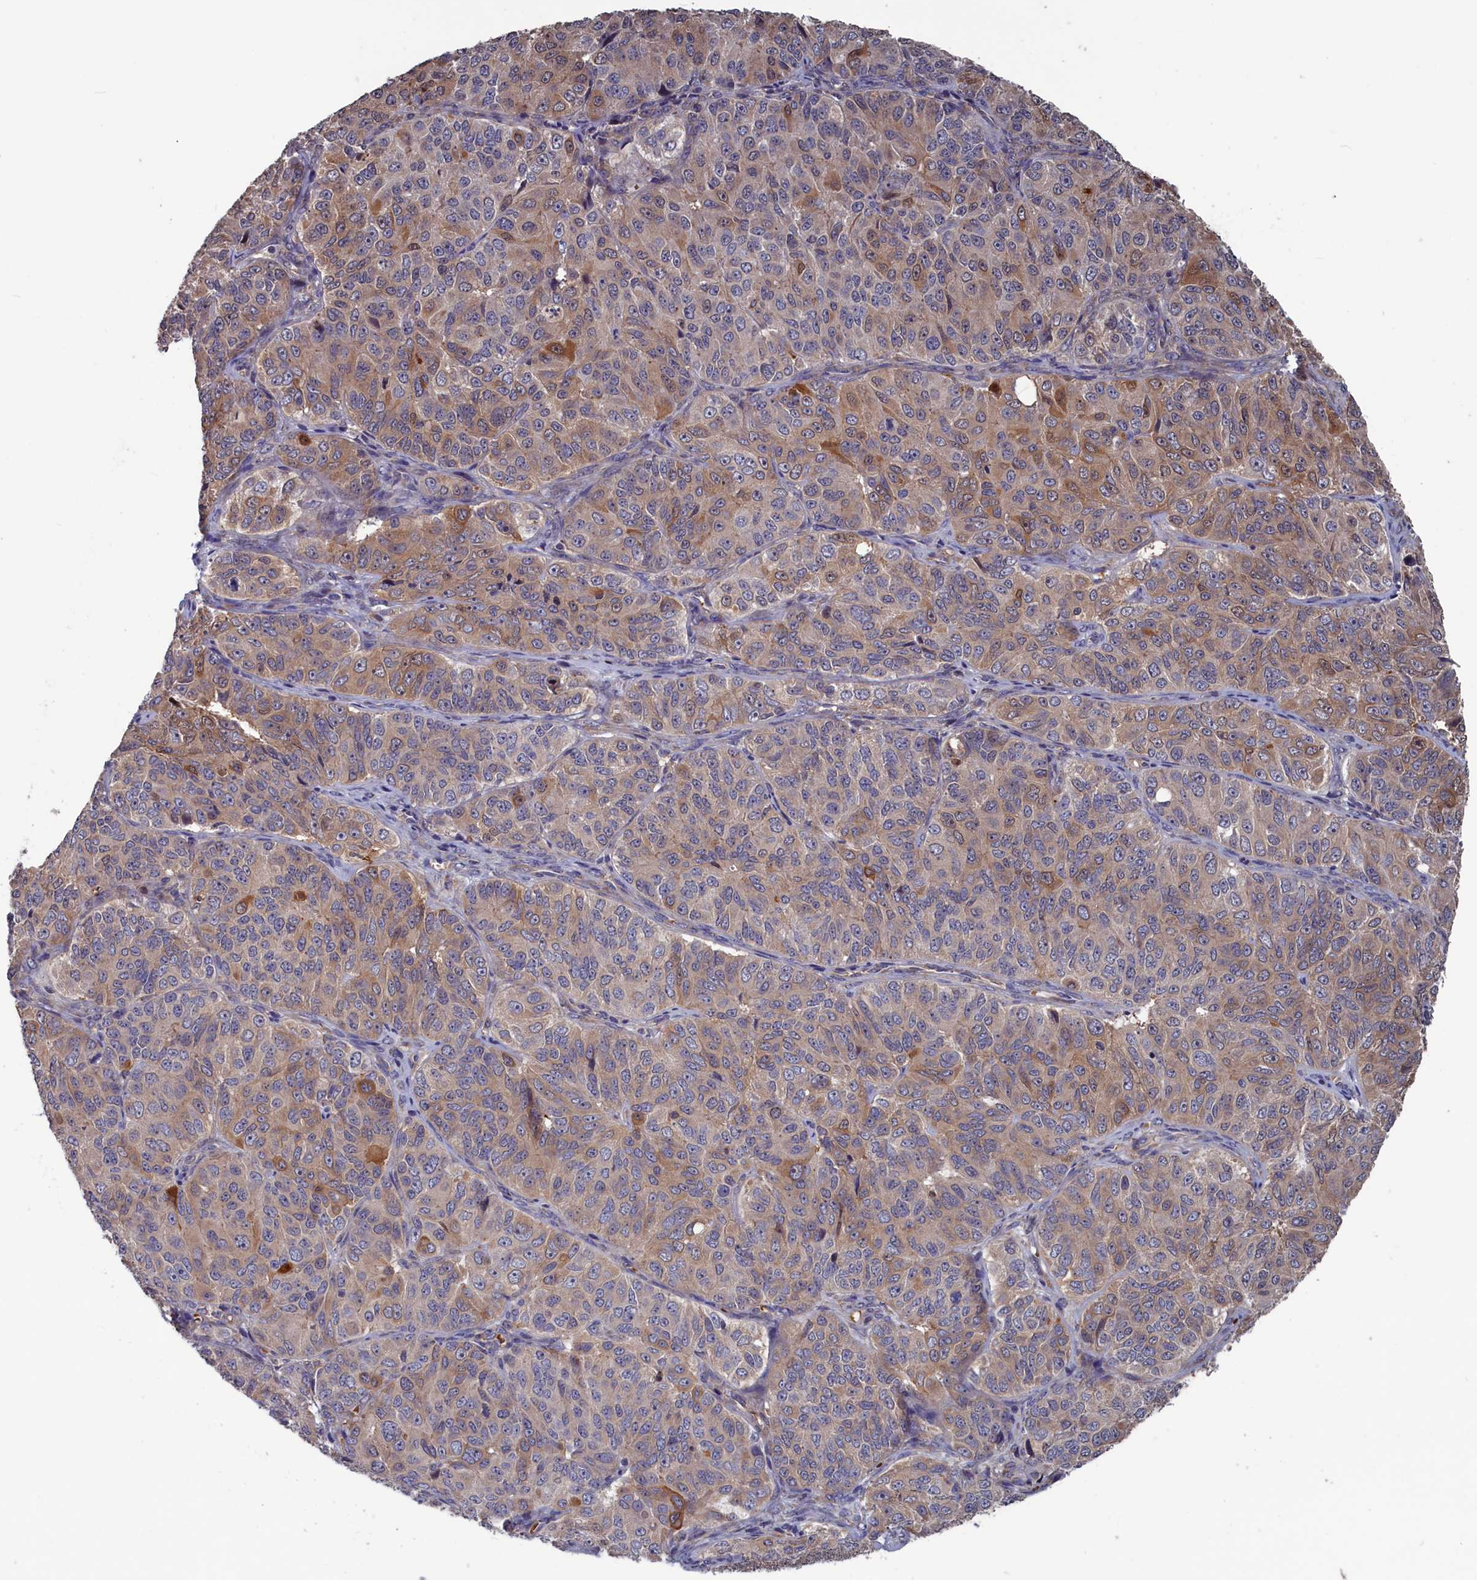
{"staining": {"intensity": "moderate", "quantity": "<25%", "location": "cytoplasmic/membranous"}, "tissue": "ovarian cancer", "cell_type": "Tumor cells", "image_type": "cancer", "snomed": [{"axis": "morphology", "description": "Carcinoma, endometroid"}, {"axis": "topography", "description": "Ovary"}], "caption": "Immunohistochemical staining of human ovarian cancer exhibits low levels of moderate cytoplasmic/membranous staining in about <25% of tumor cells.", "gene": "CACTIN", "patient": {"sex": "female", "age": 51}}